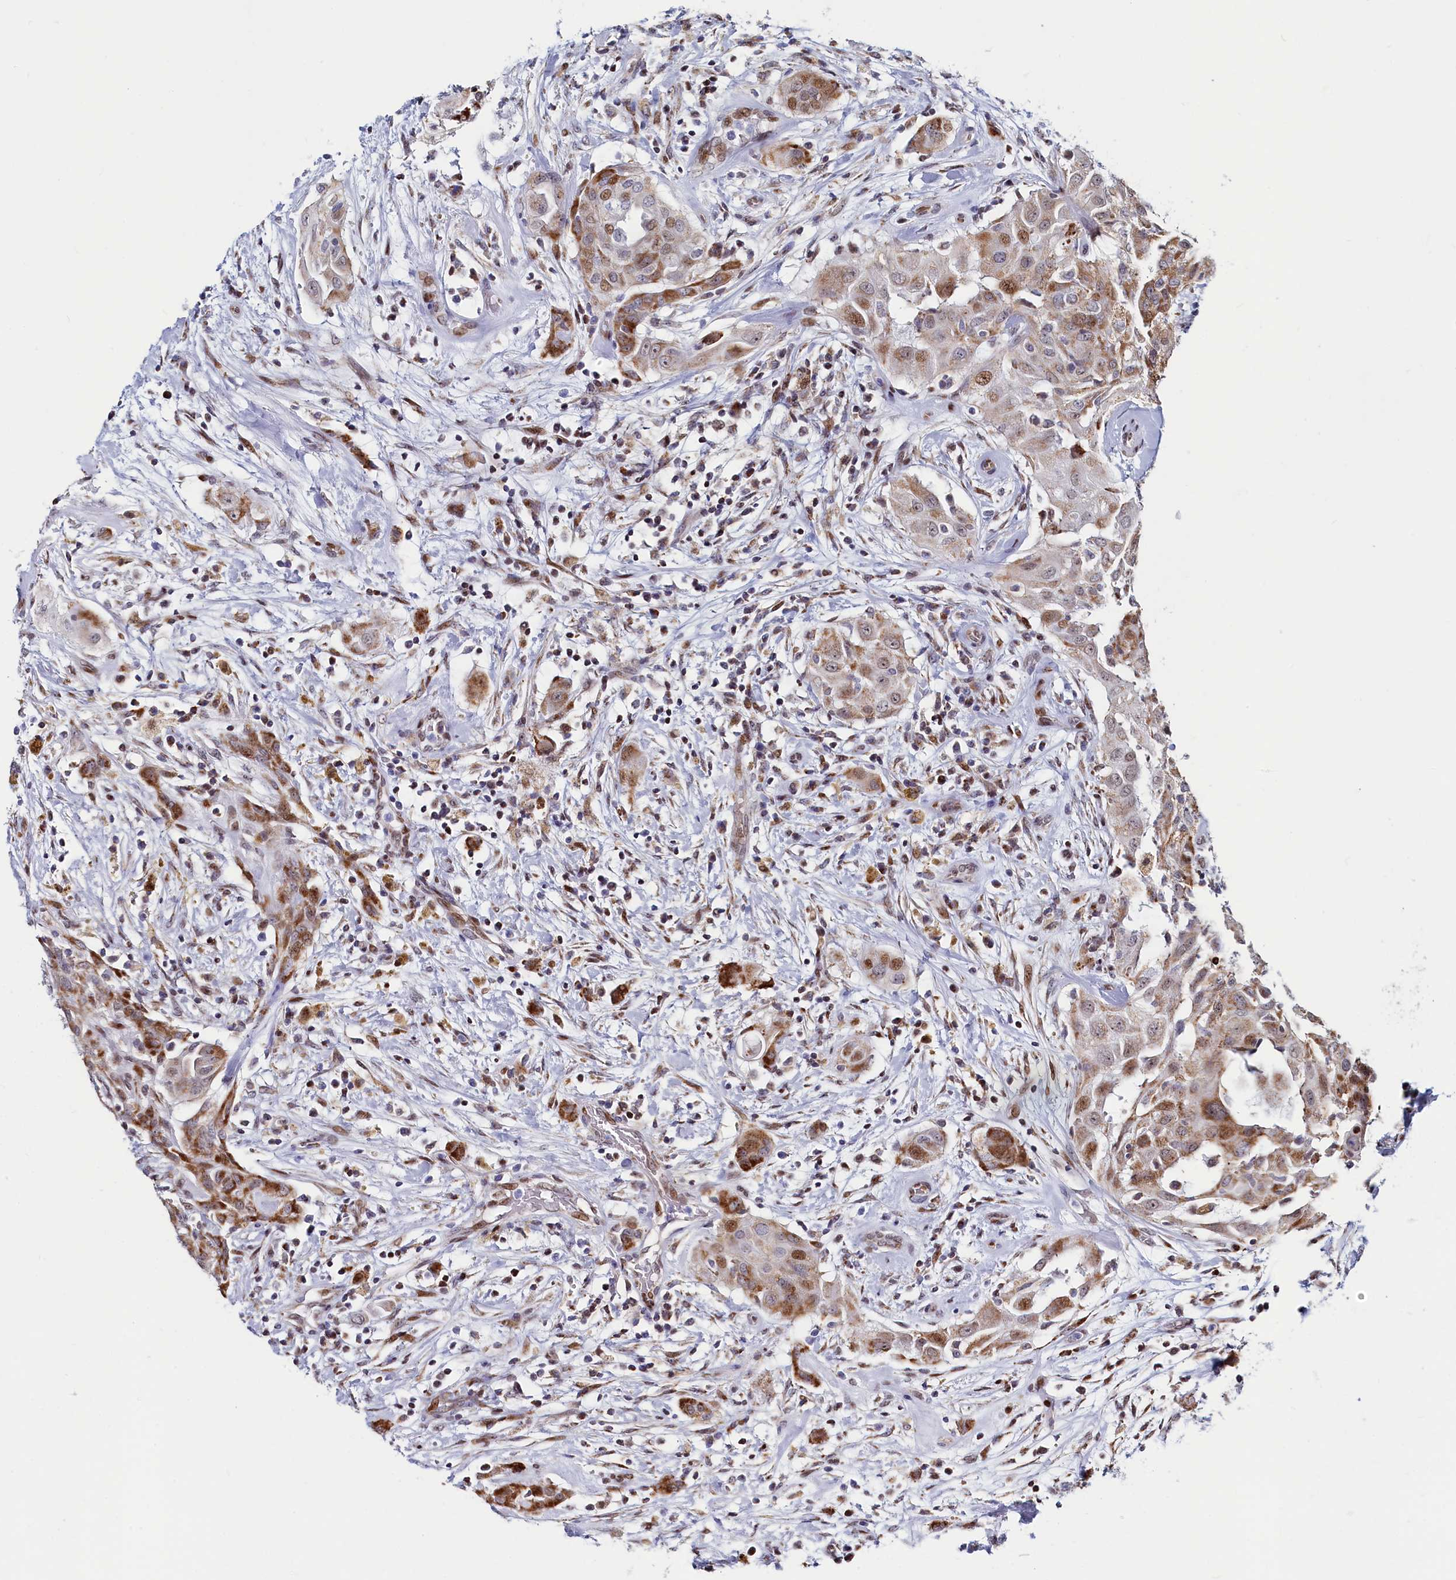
{"staining": {"intensity": "moderate", "quantity": ">75%", "location": "cytoplasmic/membranous,nuclear"}, "tissue": "thyroid cancer", "cell_type": "Tumor cells", "image_type": "cancer", "snomed": [{"axis": "morphology", "description": "Papillary adenocarcinoma, NOS"}, {"axis": "topography", "description": "Thyroid gland"}], "caption": "Human papillary adenocarcinoma (thyroid) stained with a protein marker exhibits moderate staining in tumor cells.", "gene": "HDGFL3", "patient": {"sex": "female", "age": 59}}